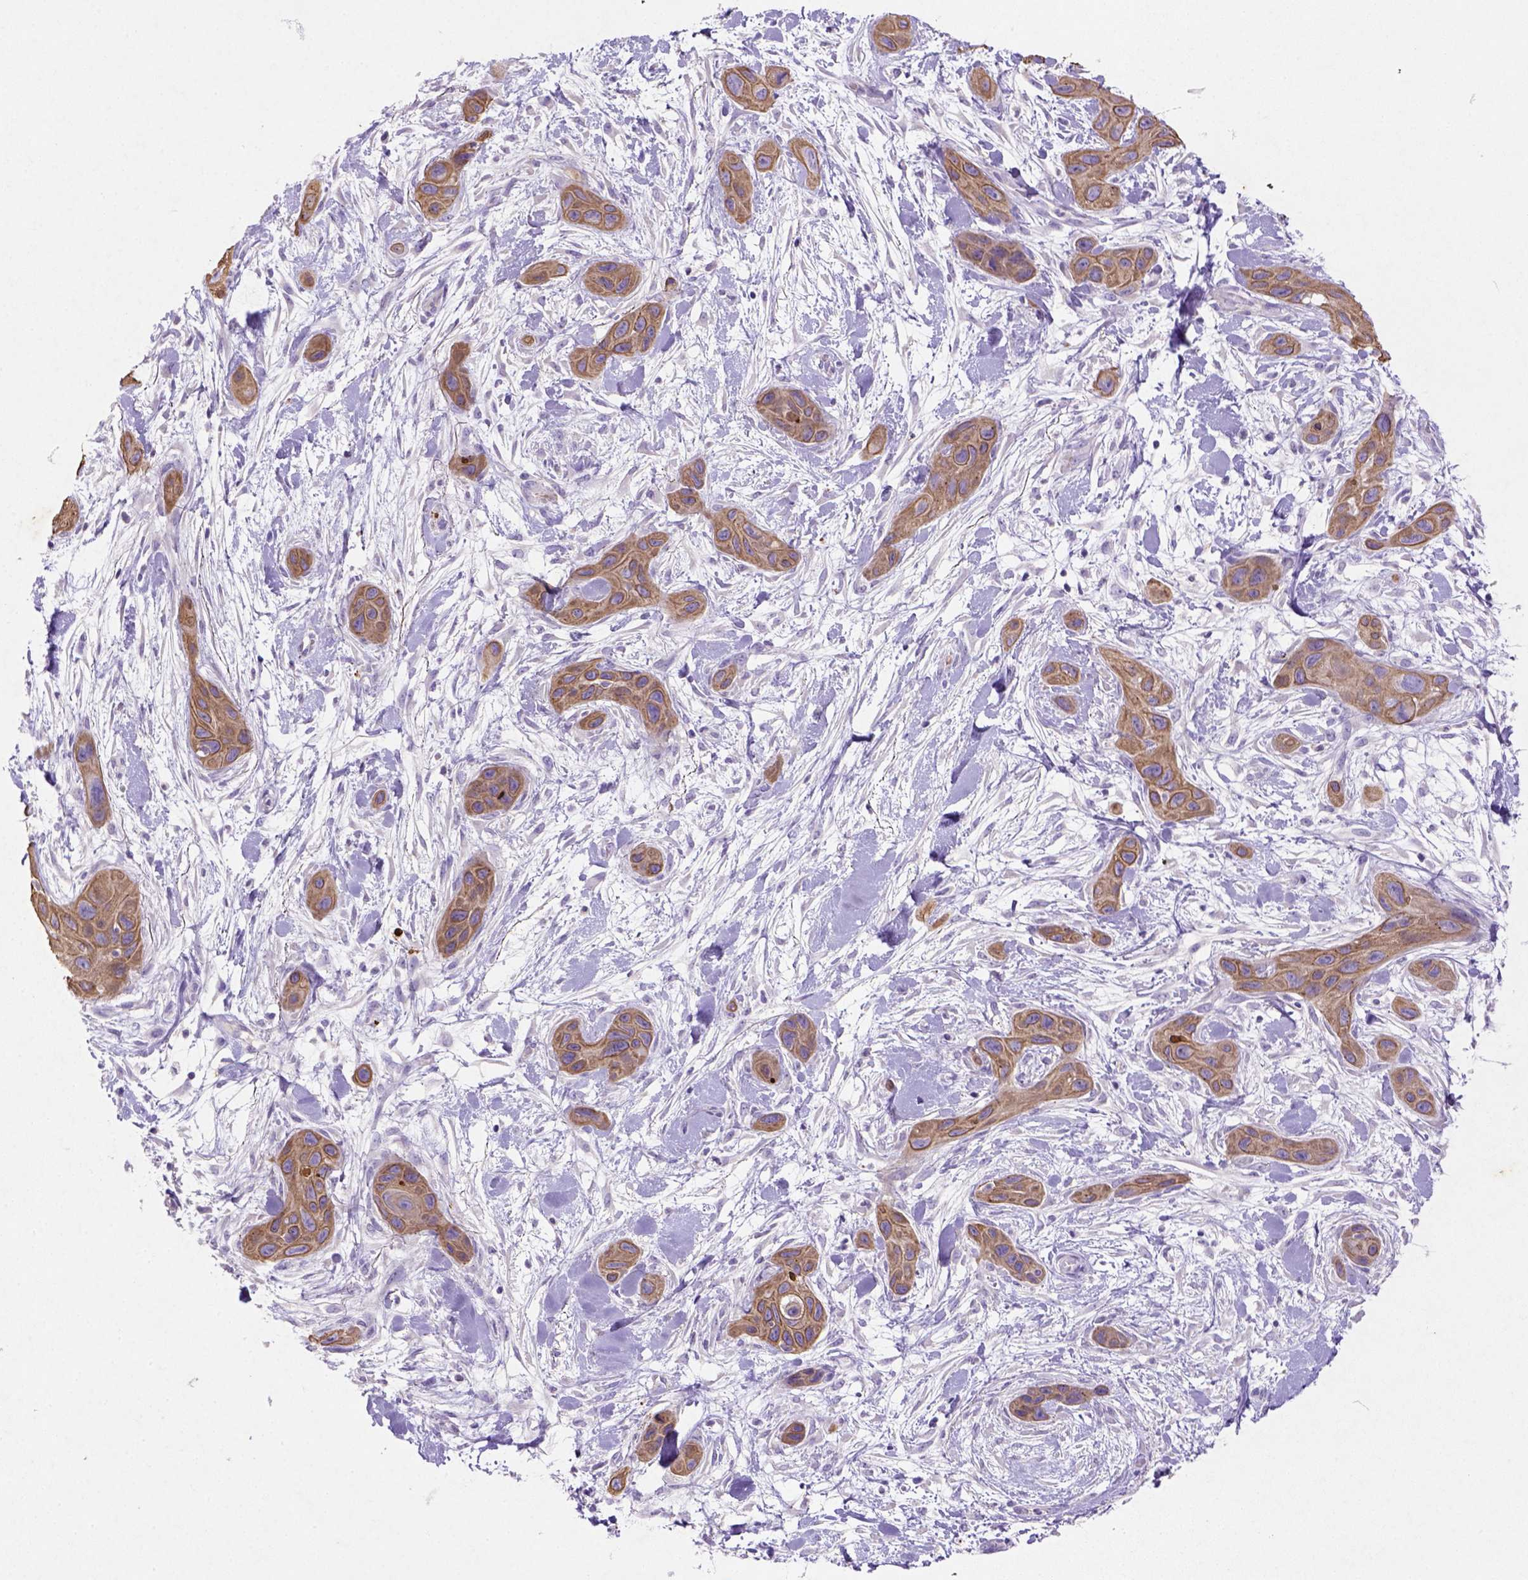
{"staining": {"intensity": "moderate", "quantity": ">75%", "location": "cytoplasmic/membranous"}, "tissue": "skin cancer", "cell_type": "Tumor cells", "image_type": "cancer", "snomed": [{"axis": "morphology", "description": "Squamous cell carcinoma, NOS"}, {"axis": "topography", "description": "Skin"}], "caption": "This histopathology image displays squamous cell carcinoma (skin) stained with immunohistochemistry (IHC) to label a protein in brown. The cytoplasmic/membranous of tumor cells show moderate positivity for the protein. Nuclei are counter-stained blue.", "gene": "NUDT2", "patient": {"sex": "male", "age": 79}}